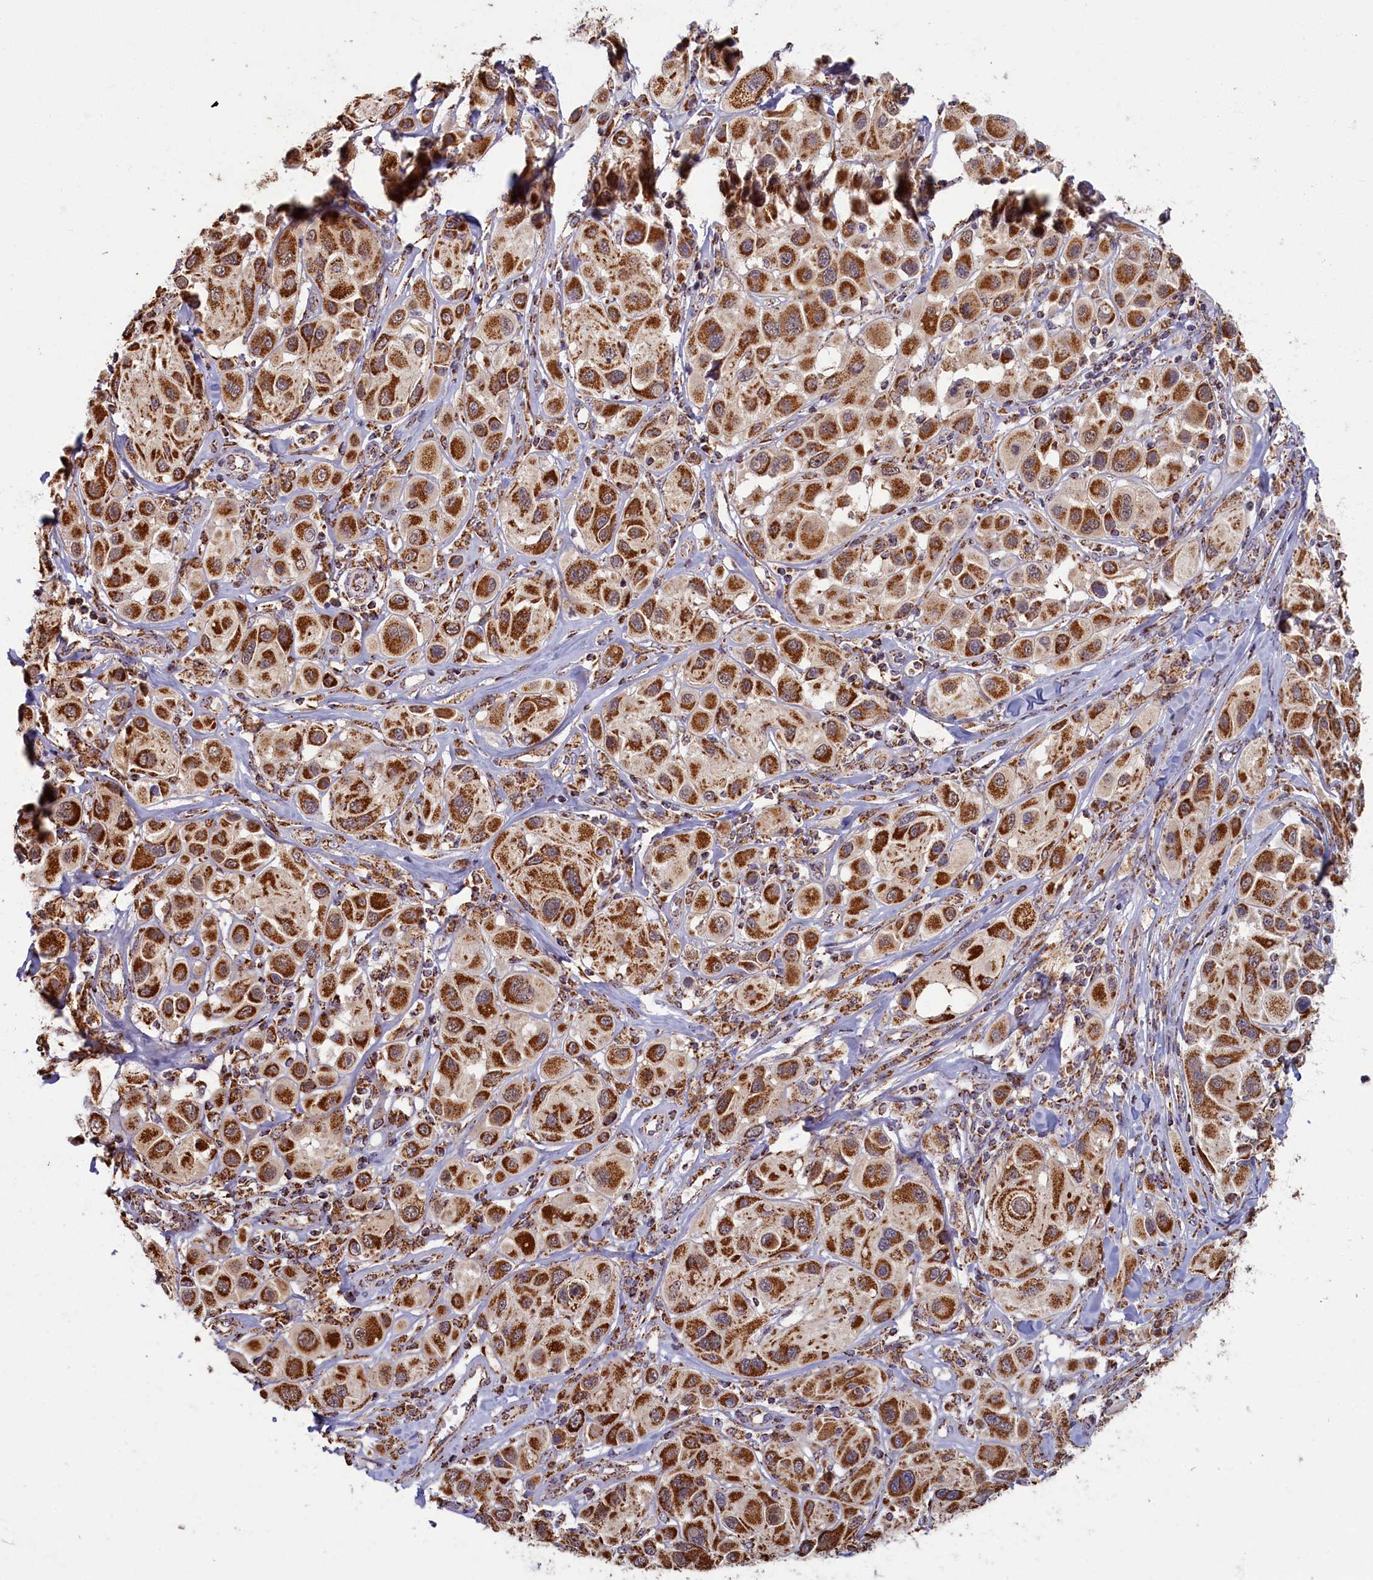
{"staining": {"intensity": "strong", "quantity": ">75%", "location": "cytoplasmic/membranous"}, "tissue": "melanoma", "cell_type": "Tumor cells", "image_type": "cancer", "snomed": [{"axis": "morphology", "description": "Malignant melanoma, Metastatic site"}, {"axis": "topography", "description": "Skin"}], "caption": "Immunohistochemical staining of malignant melanoma (metastatic site) exhibits high levels of strong cytoplasmic/membranous protein expression in approximately >75% of tumor cells. Immunohistochemistry stains the protein of interest in brown and the nuclei are stained blue.", "gene": "SPR", "patient": {"sex": "male", "age": 41}}